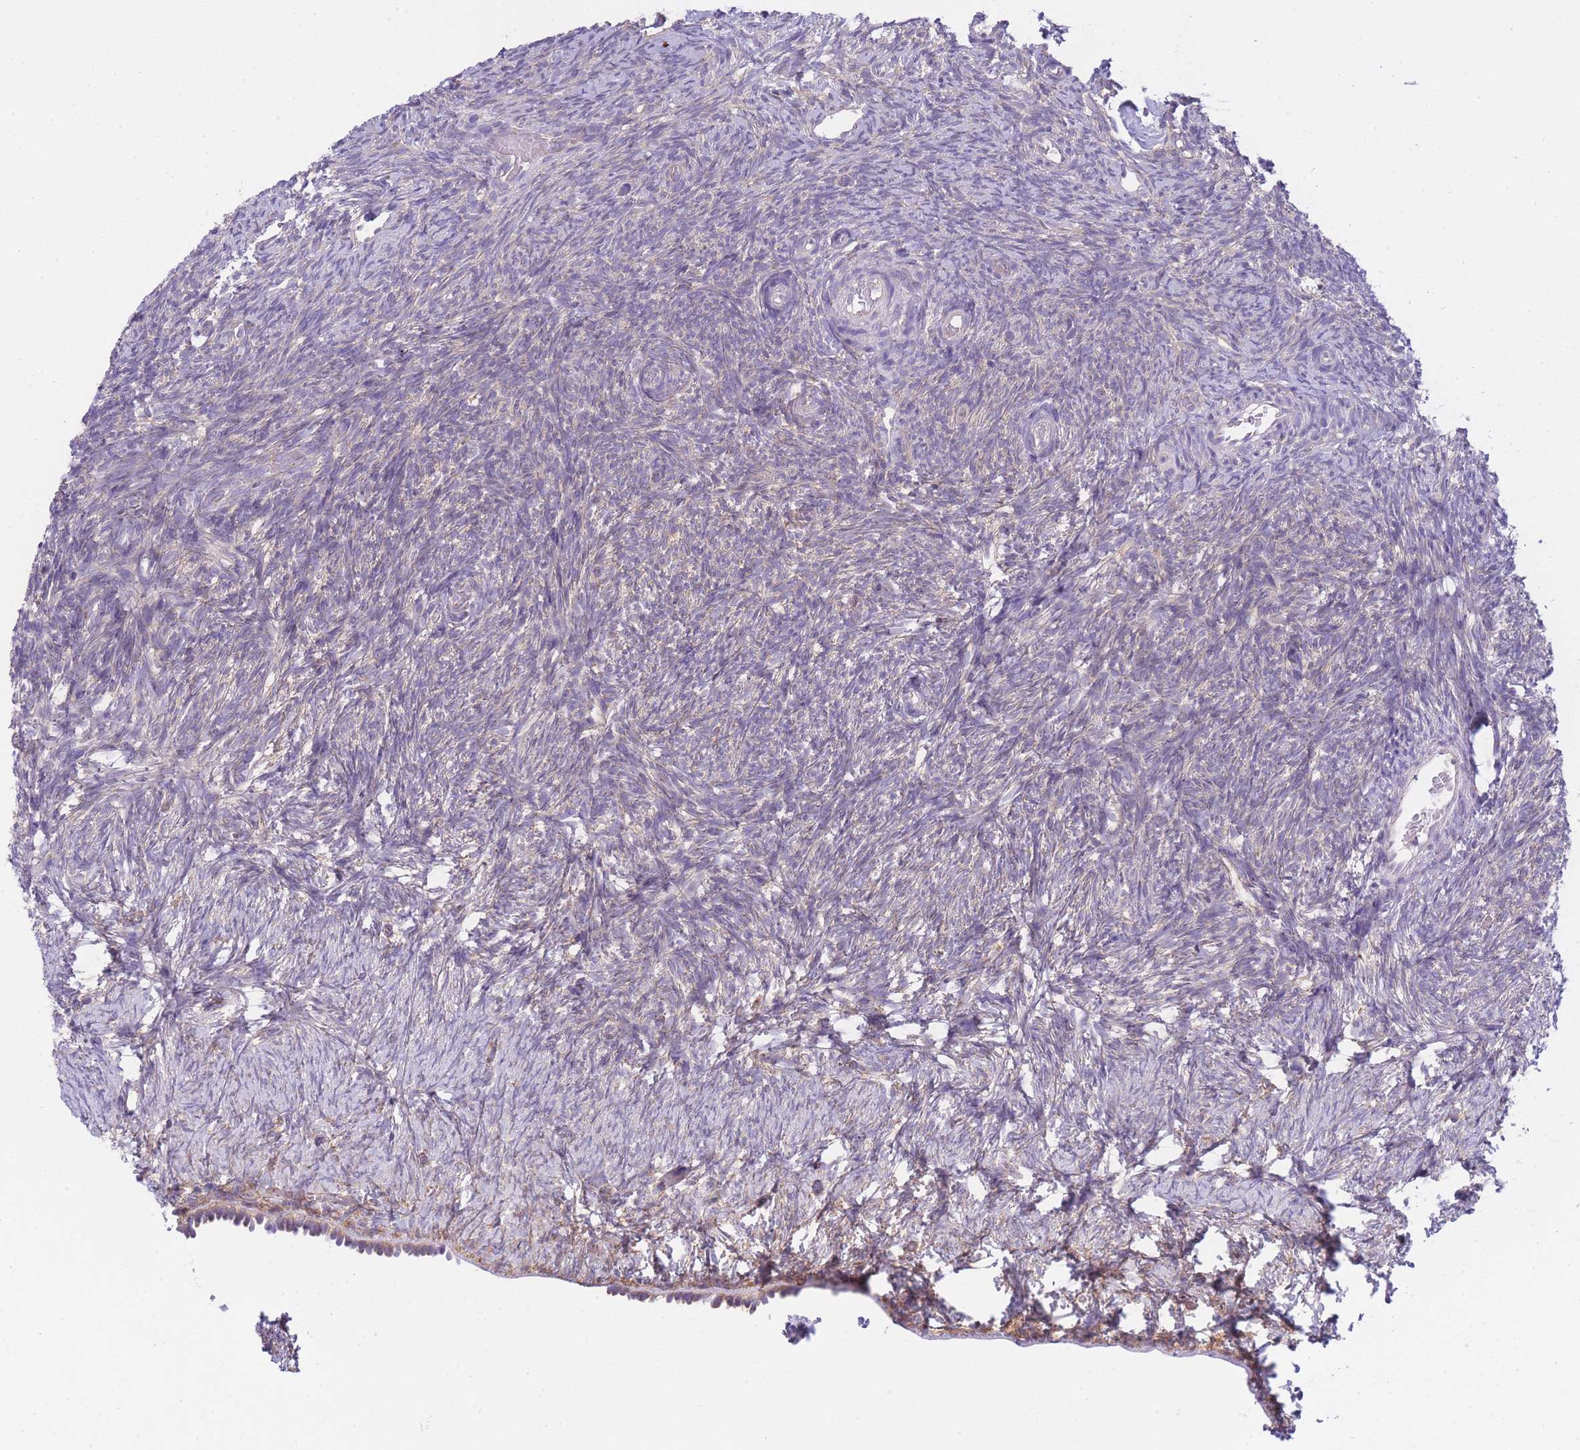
{"staining": {"intensity": "negative", "quantity": "none", "location": "none"}, "tissue": "ovary", "cell_type": "Ovarian stroma cells", "image_type": "normal", "snomed": [{"axis": "morphology", "description": "Normal tissue, NOS"}, {"axis": "topography", "description": "Ovary"}], "caption": "Photomicrograph shows no protein expression in ovarian stroma cells of unremarkable ovary.", "gene": "COPG1", "patient": {"sex": "female", "age": 39}}